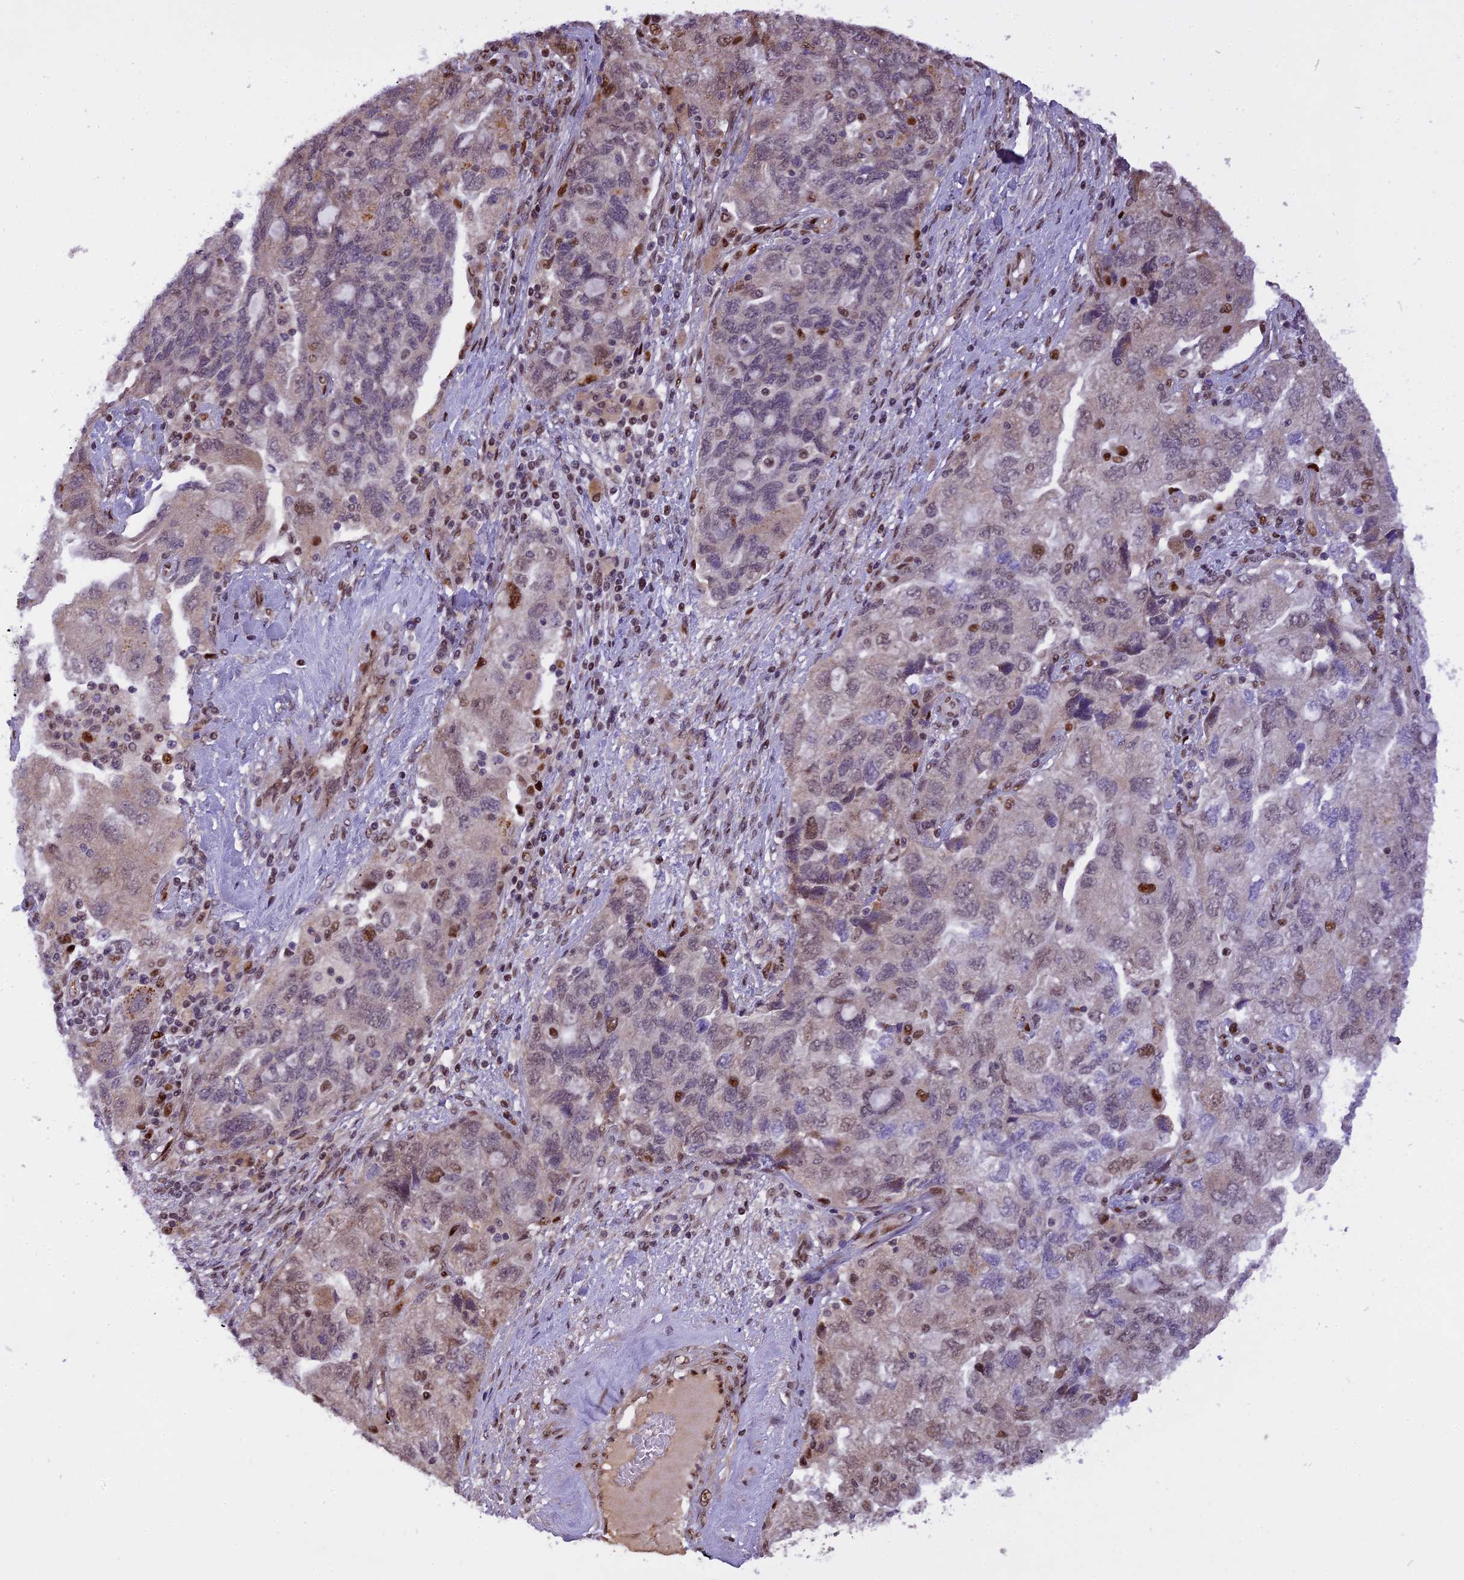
{"staining": {"intensity": "moderate", "quantity": "<25%", "location": "nuclear"}, "tissue": "ovarian cancer", "cell_type": "Tumor cells", "image_type": "cancer", "snomed": [{"axis": "morphology", "description": "Carcinoma, NOS"}, {"axis": "morphology", "description": "Cystadenocarcinoma, serous, NOS"}, {"axis": "topography", "description": "Ovary"}], "caption": "Immunohistochemistry (DAB) staining of ovarian cancer (serous cystadenocarcinoma) shows moderate nuclear protein expression in about <25% of tumor cells.", "gene": "MICALL1", "patient": {"sex": "female", "age": 69}}